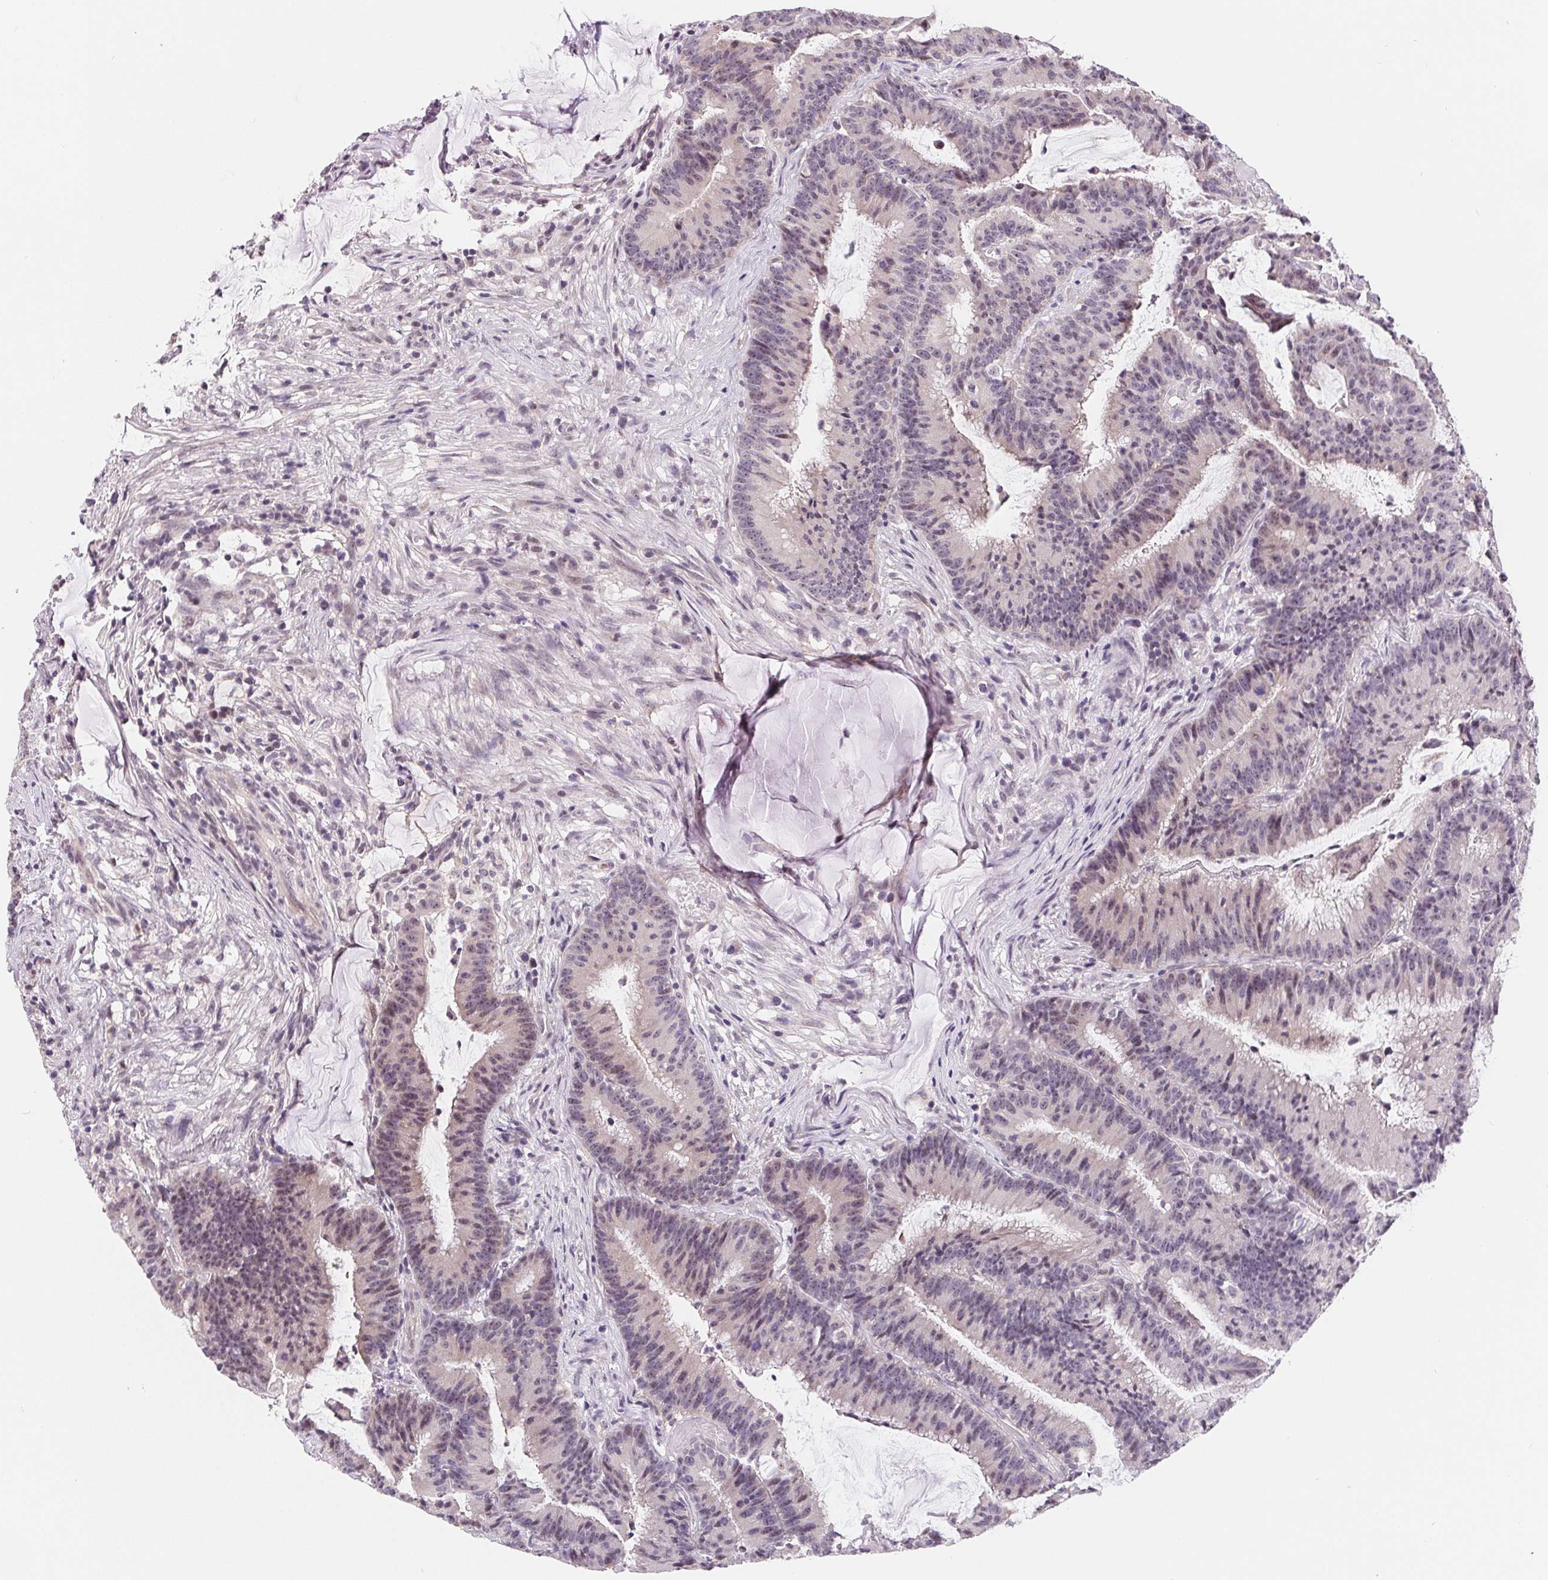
{"staining": {"intensity": "weak", "quantity": "<25%", "location": "nuclear"}, "tissue": "colorectal cancer", "cell_type": "Tumor cells", "image_type": "cancer", "snomed": [{"axis": "morphology", "description": "Adenocarcinoma, NOS"}, {"axis": "topography", "description": "Colon"}], "caption": "A high-resolution histopathology image shows IHC staining of adenocarcinoma (colorectal), which exhibits no significant positivity in tumor cells.", "gene": "LCA5L", "patient": {"sex": "female", "age": 78}}